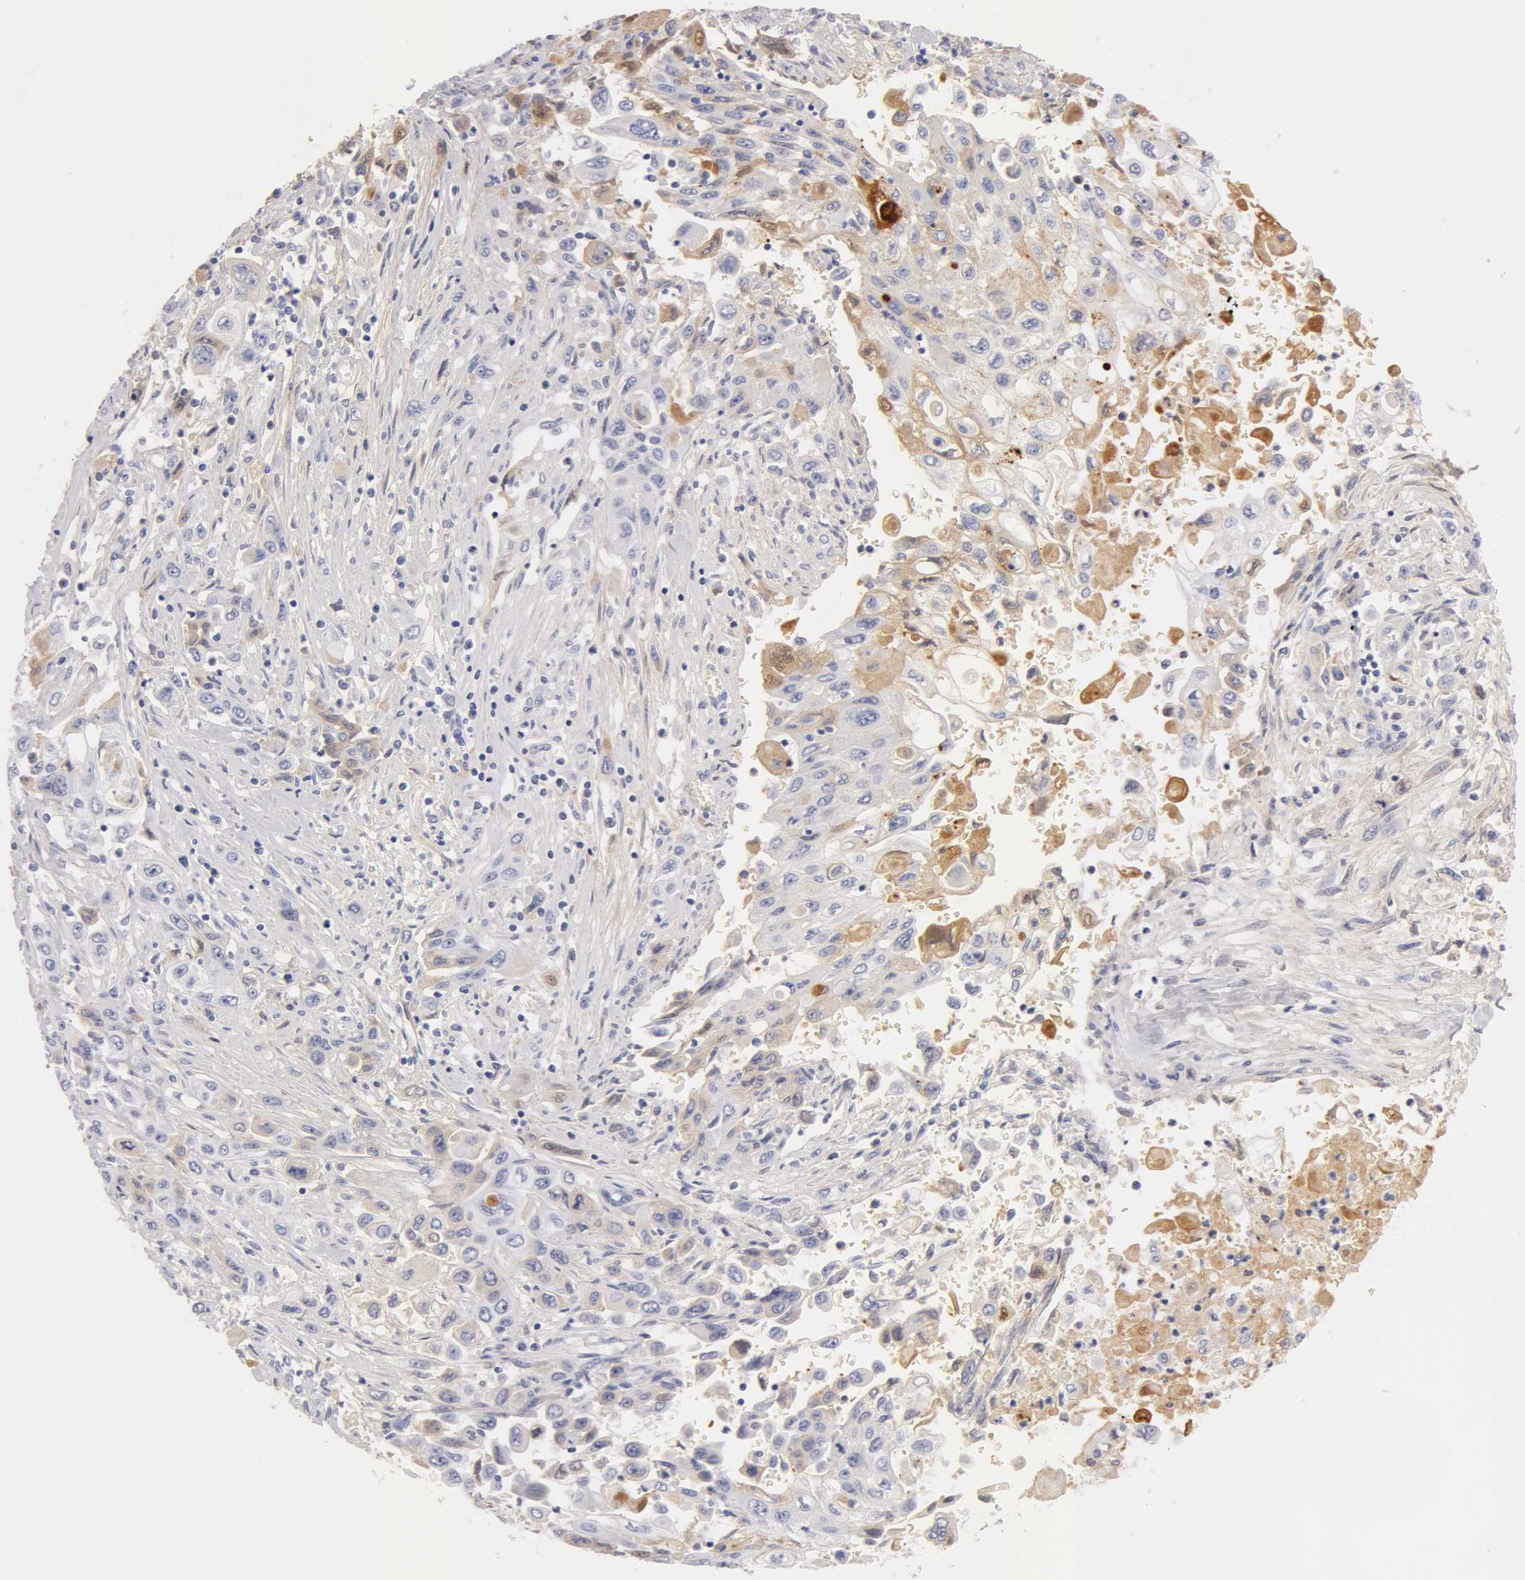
{"staining": {"intensity": "negative", "quantity": "none", "location": "none"}, "tissue": "pancreatic cancer", "cell_type": "Tumor cells", "image_type": "cancer", "snomed": [{"axis": "morphology", "description": "Adenocarcinoma, NOS"}, {"axis": "topography", "description": "Pancreas"}], "caption": "IHC image of human pancreatic cancer (adenocarcinoma) stained for a protein (brown), which reveals no staining in tumor cells.", "gene": "AHSG", "patient": {"sex": "male", "age": 70}}